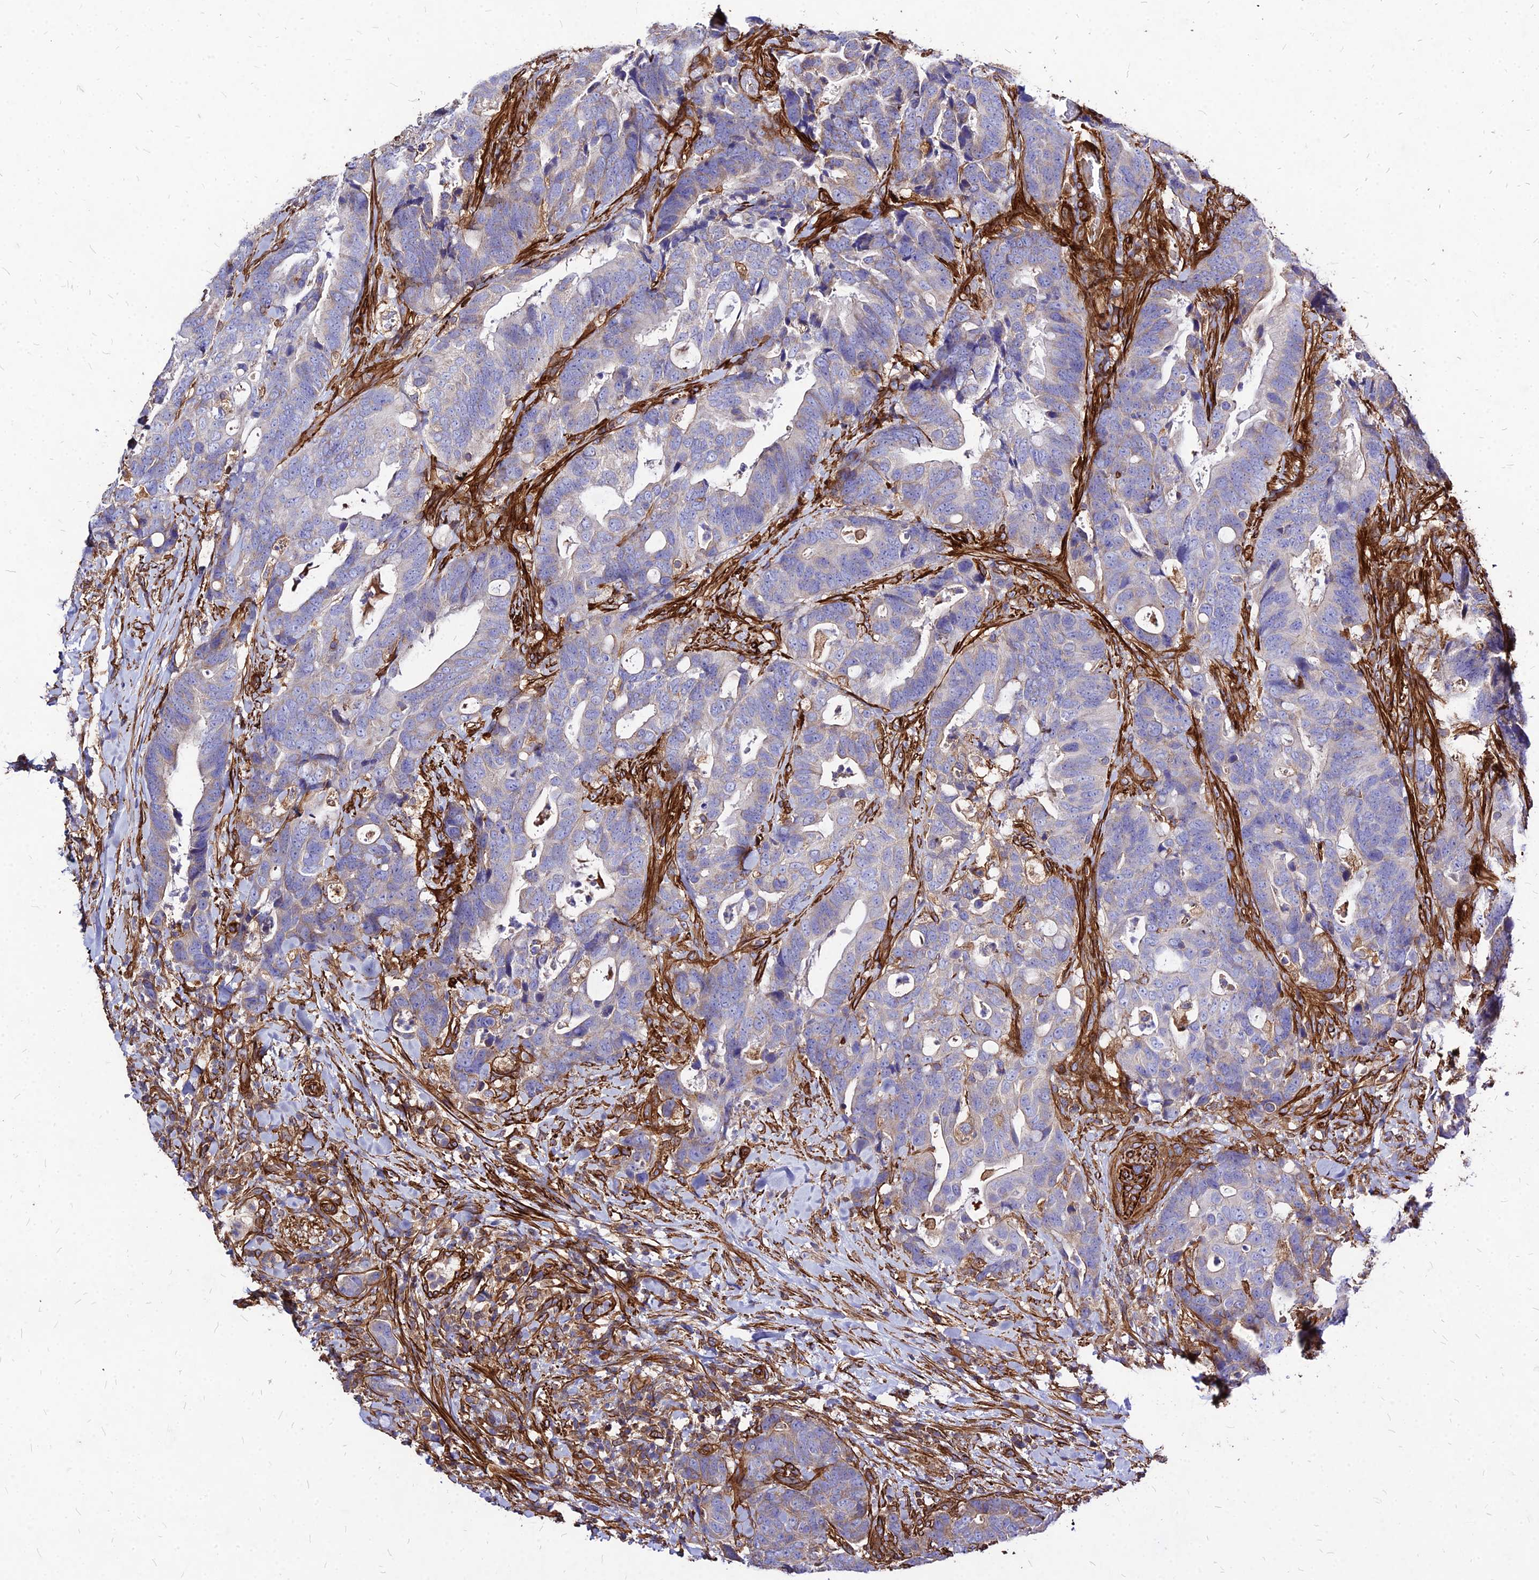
{"staining": {"intensity": "weak", "quantity": "<25%", "location": "cytoplasmic/membranous"}, "tissue": "colorectal cancer", "cell_type": "Tumor cells", "image_type": "cancer", "snomed": [{"axis": "morphology", "description": "Adenocarcinoma, NOS"}, {"axis": "topography", "description": "Colon"}], "caption": "This is an IHC photomicrograph of human colorectal cancer. There is no positivity in tumor cells.", "gene": "EFCC1", "patient": {"sex": "female", "age": 82}}